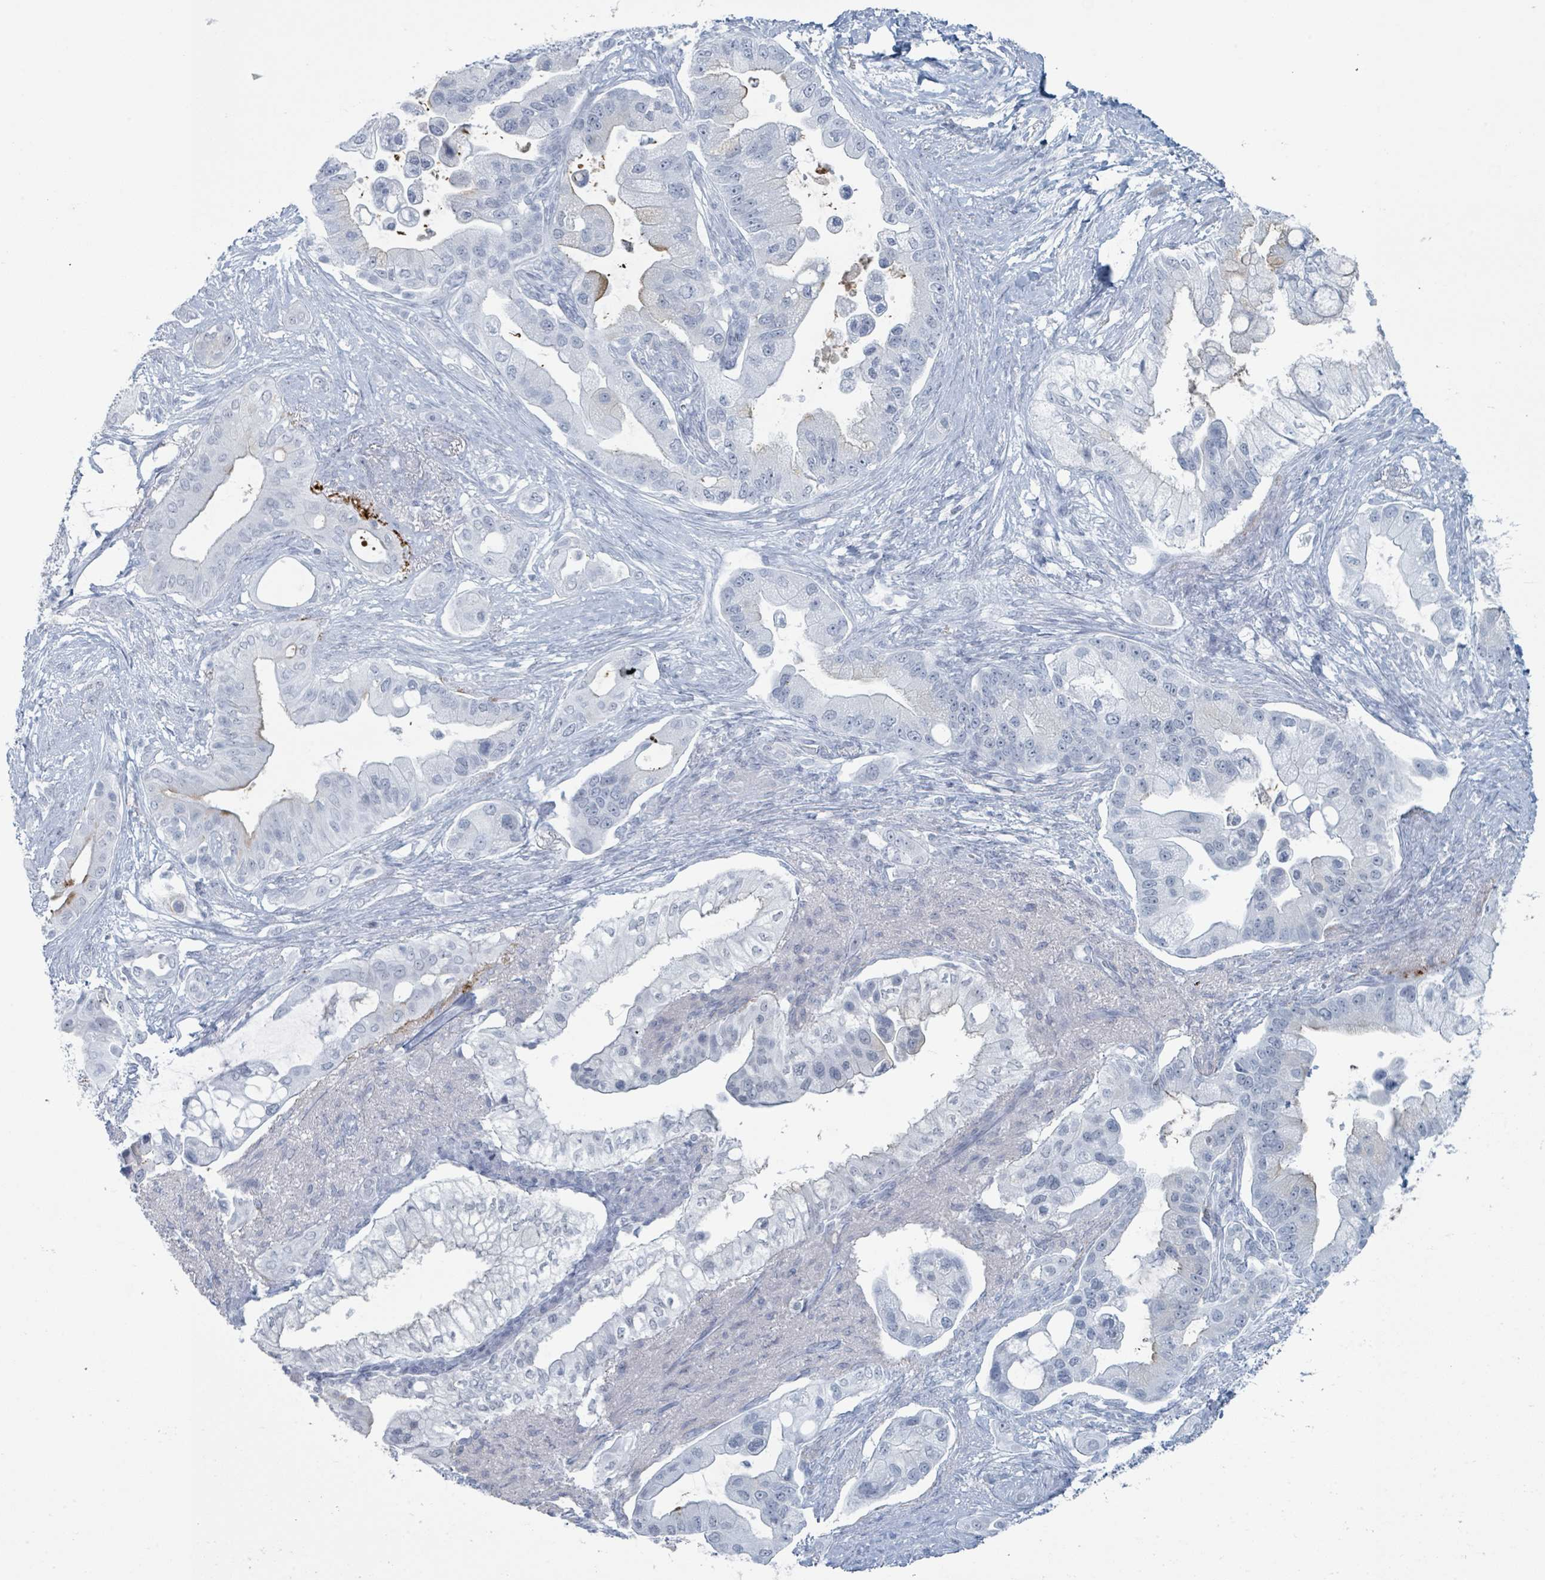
{"staining": {"intensity": "negative", "quantity": "none", "location": "none"}, "tissue": "pancreatic cancer", "cell_type": "Tumor cells", "image_type": "cancer", "snomed": [{"axis": "morphology", "description": "Adenocarcinoma, NOS"}, {"axis": "topography", "description": "Pancreas"}], "caption": "Immunohistochemistry (IHC) image of human pancreatic cancer stained for a protein (brown), which displays no staining in tumor cells.", "gene": "GPR15LG", "patient": {"sex": "male", "age": 57}}